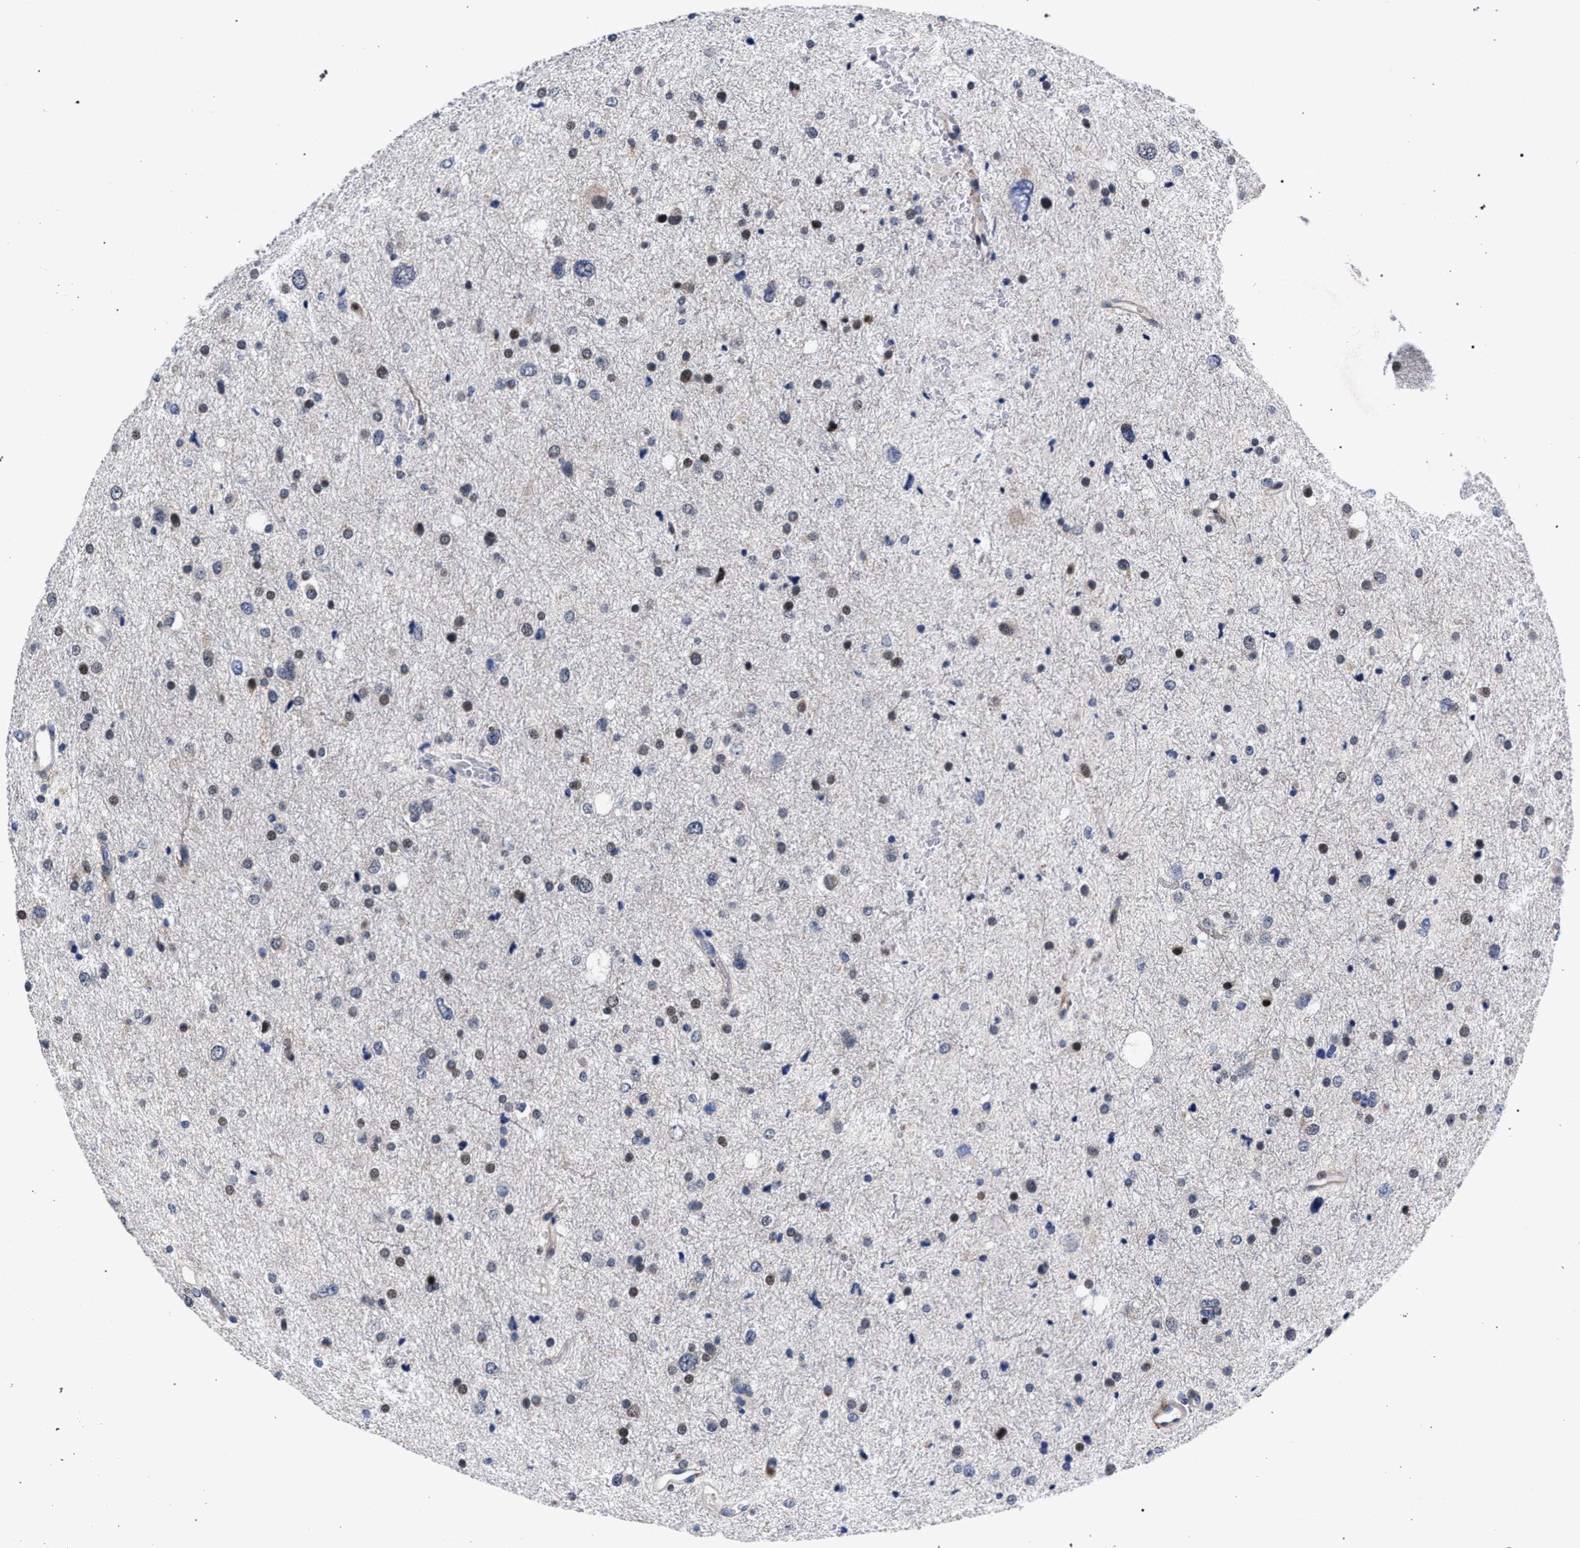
{"staining": {"intensity": "weak", "quantity": "25%-75%", "location": "nuclear"}, "tissue": "glioma", "cell_type": "Tumor cells", "image_type": "cancer", "snomed": [{"axis": "morphology", "description": "Glioma, malignant, Low grade"}, {"axis": "topography", "description": "Brain"}], "caption": "Tumor cells reveal low levels of weak nuclear positivity in approximately 25%-75% of cells in human low-grade glioma (malignant). The protein of interest is shown in brown color, while the nuclei are stained blue.", "gene": "ZNF462", "patient": {"sex": "female", "age": 37}}